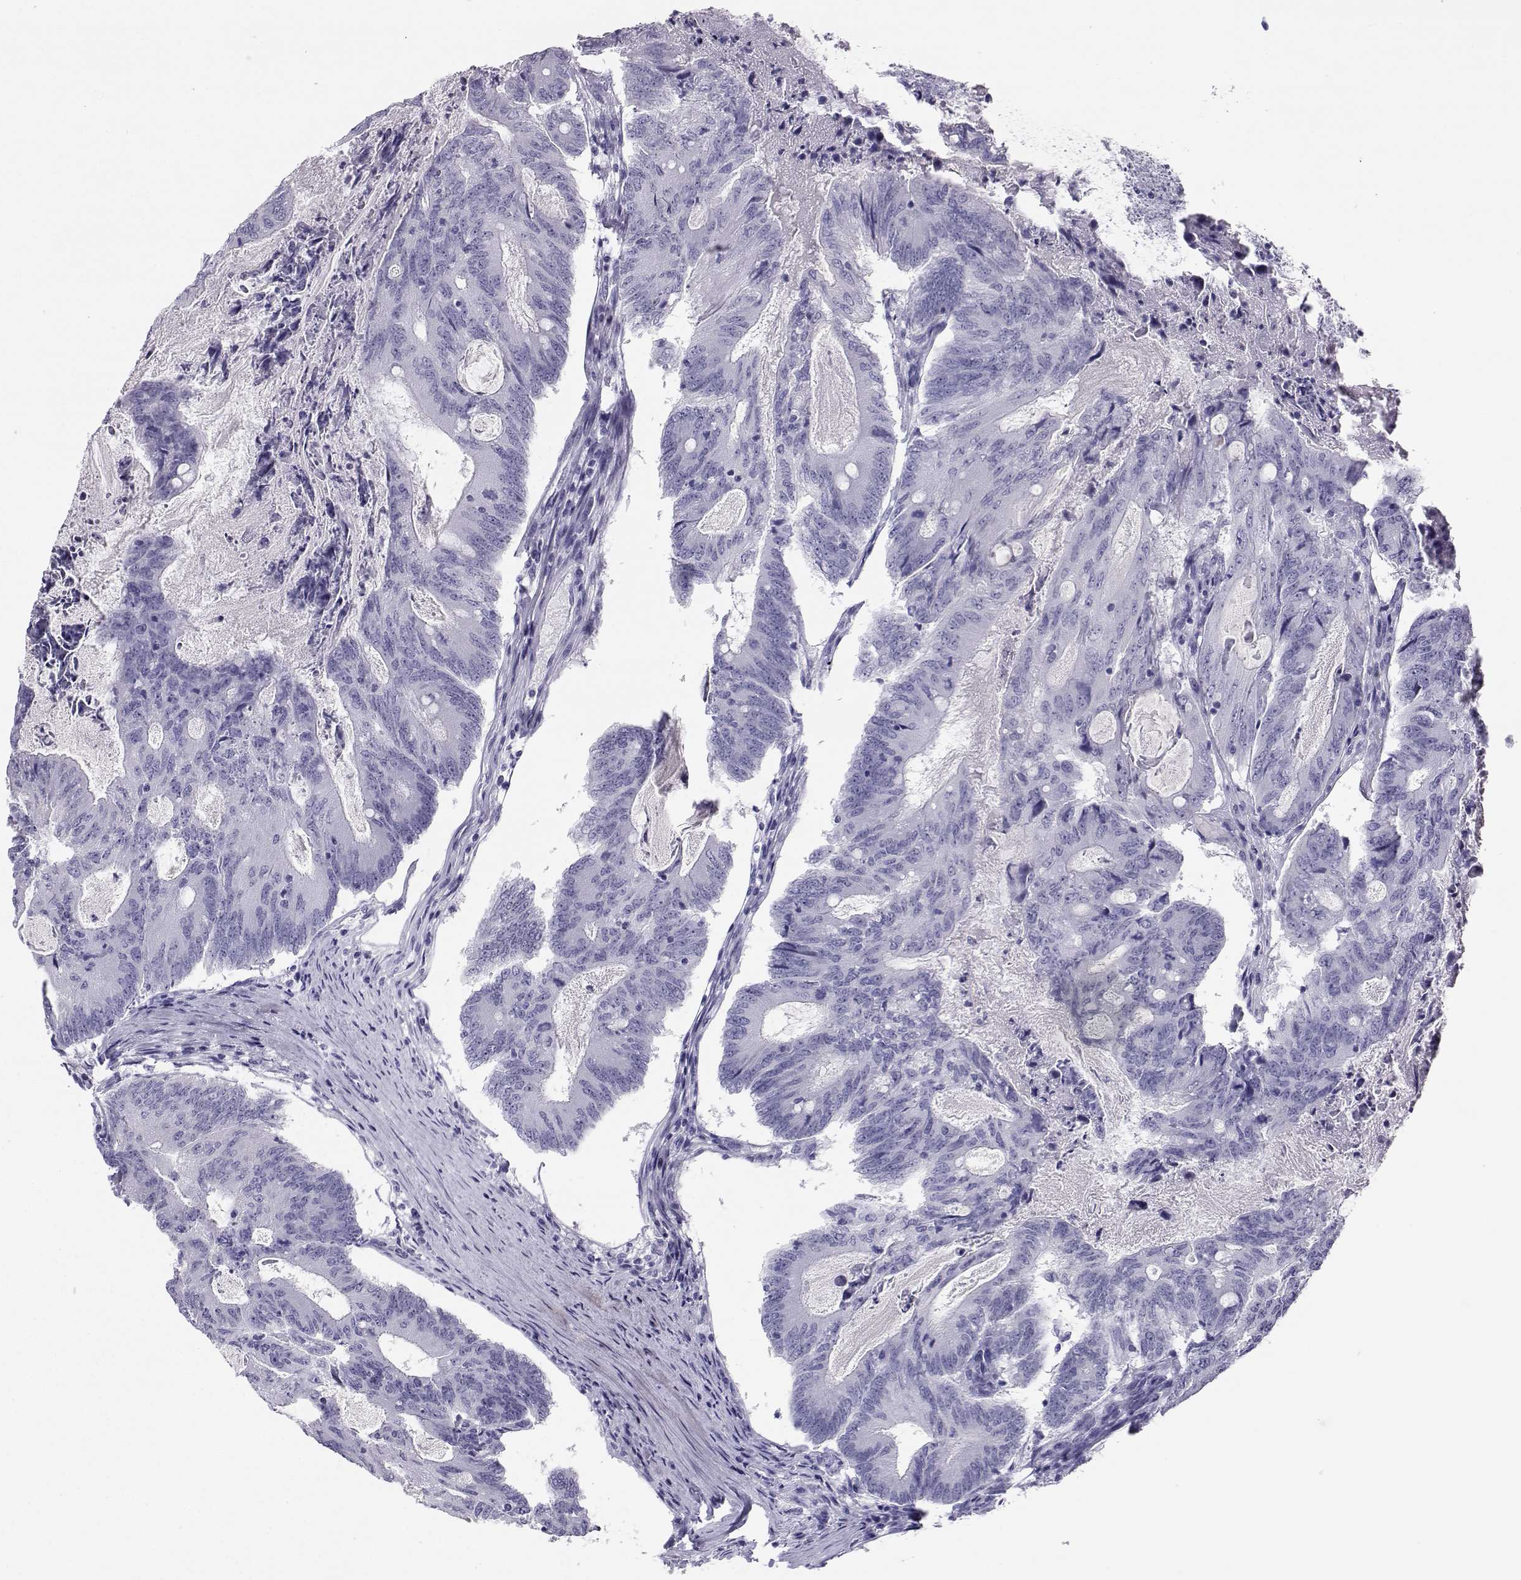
{"staining": {"intensity": "negative", "quantity": "none", "location": "none"}, "tissue": "colorectal cancer", "cell_type": "Tumor cells", "image_type": "cancer", "snomed": [{"axis": "morphology", "description": "Adenocarcinoma, NOS"}, {"axis": "topography", "description": "Colon"}], "caption": "DAB immunohistochemical staining of human colorectal cancer (adenocarcinoma) demonstrates no significant expression in tumor cells.", "gene": "SST", "patient": {"sex": "female", "age": 70}}